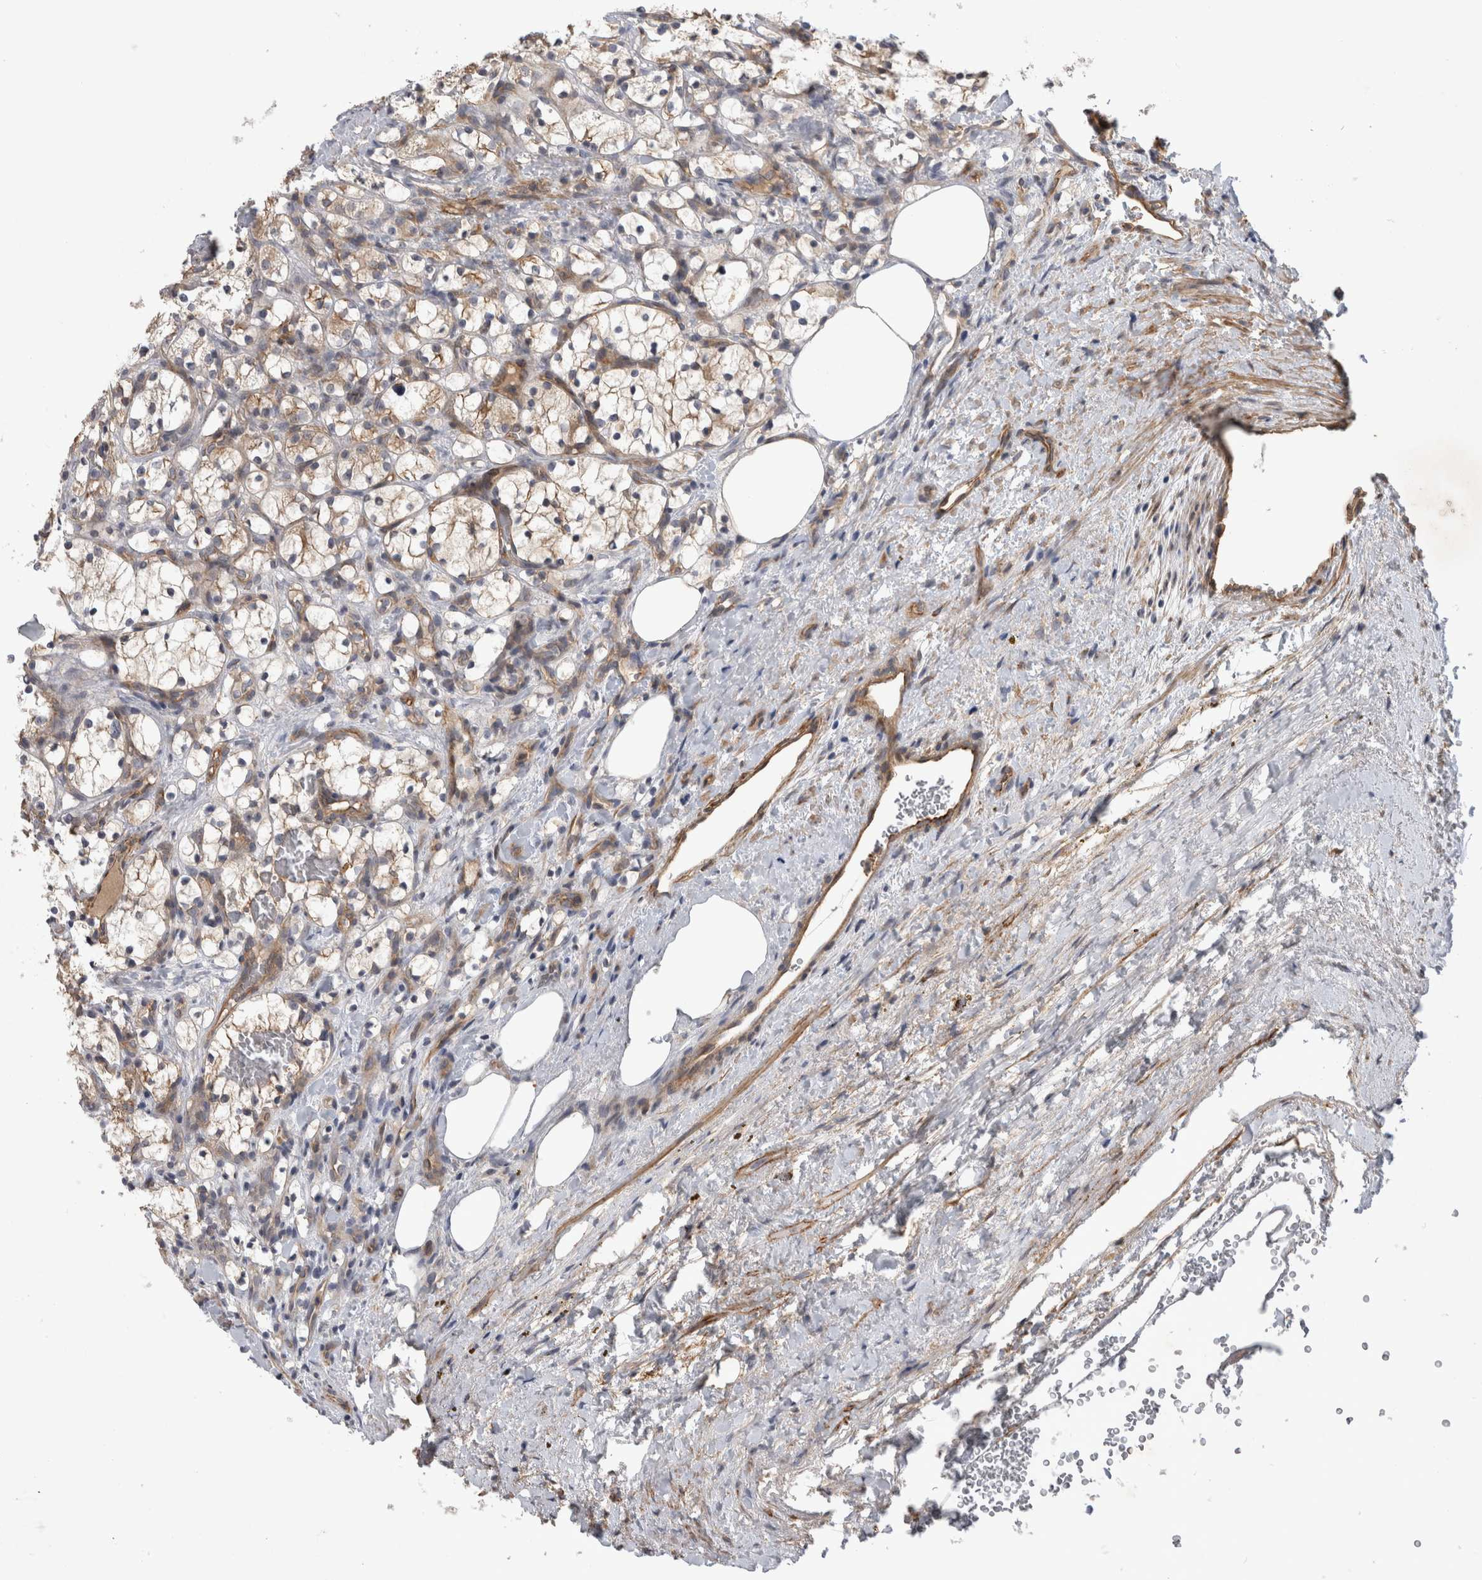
{"staining": {"intensity": "negative", "quantity": "none", "location": "none"}, "tissue": "renal cancer", "cell_type": "Tumor cells", "image_type": "cancer", "snomed": [{"axis": "morphology", "description": "Adenocarcinoma, NOS"}, {"axis": "topography", "description": "Kidney"}], "caption": "Renal cancer was stained to show a protein in brown. There is no significant positivity in tumor cells.", "gene": "ANKFY1", "patient": {"sex": "female", "age": 69}}